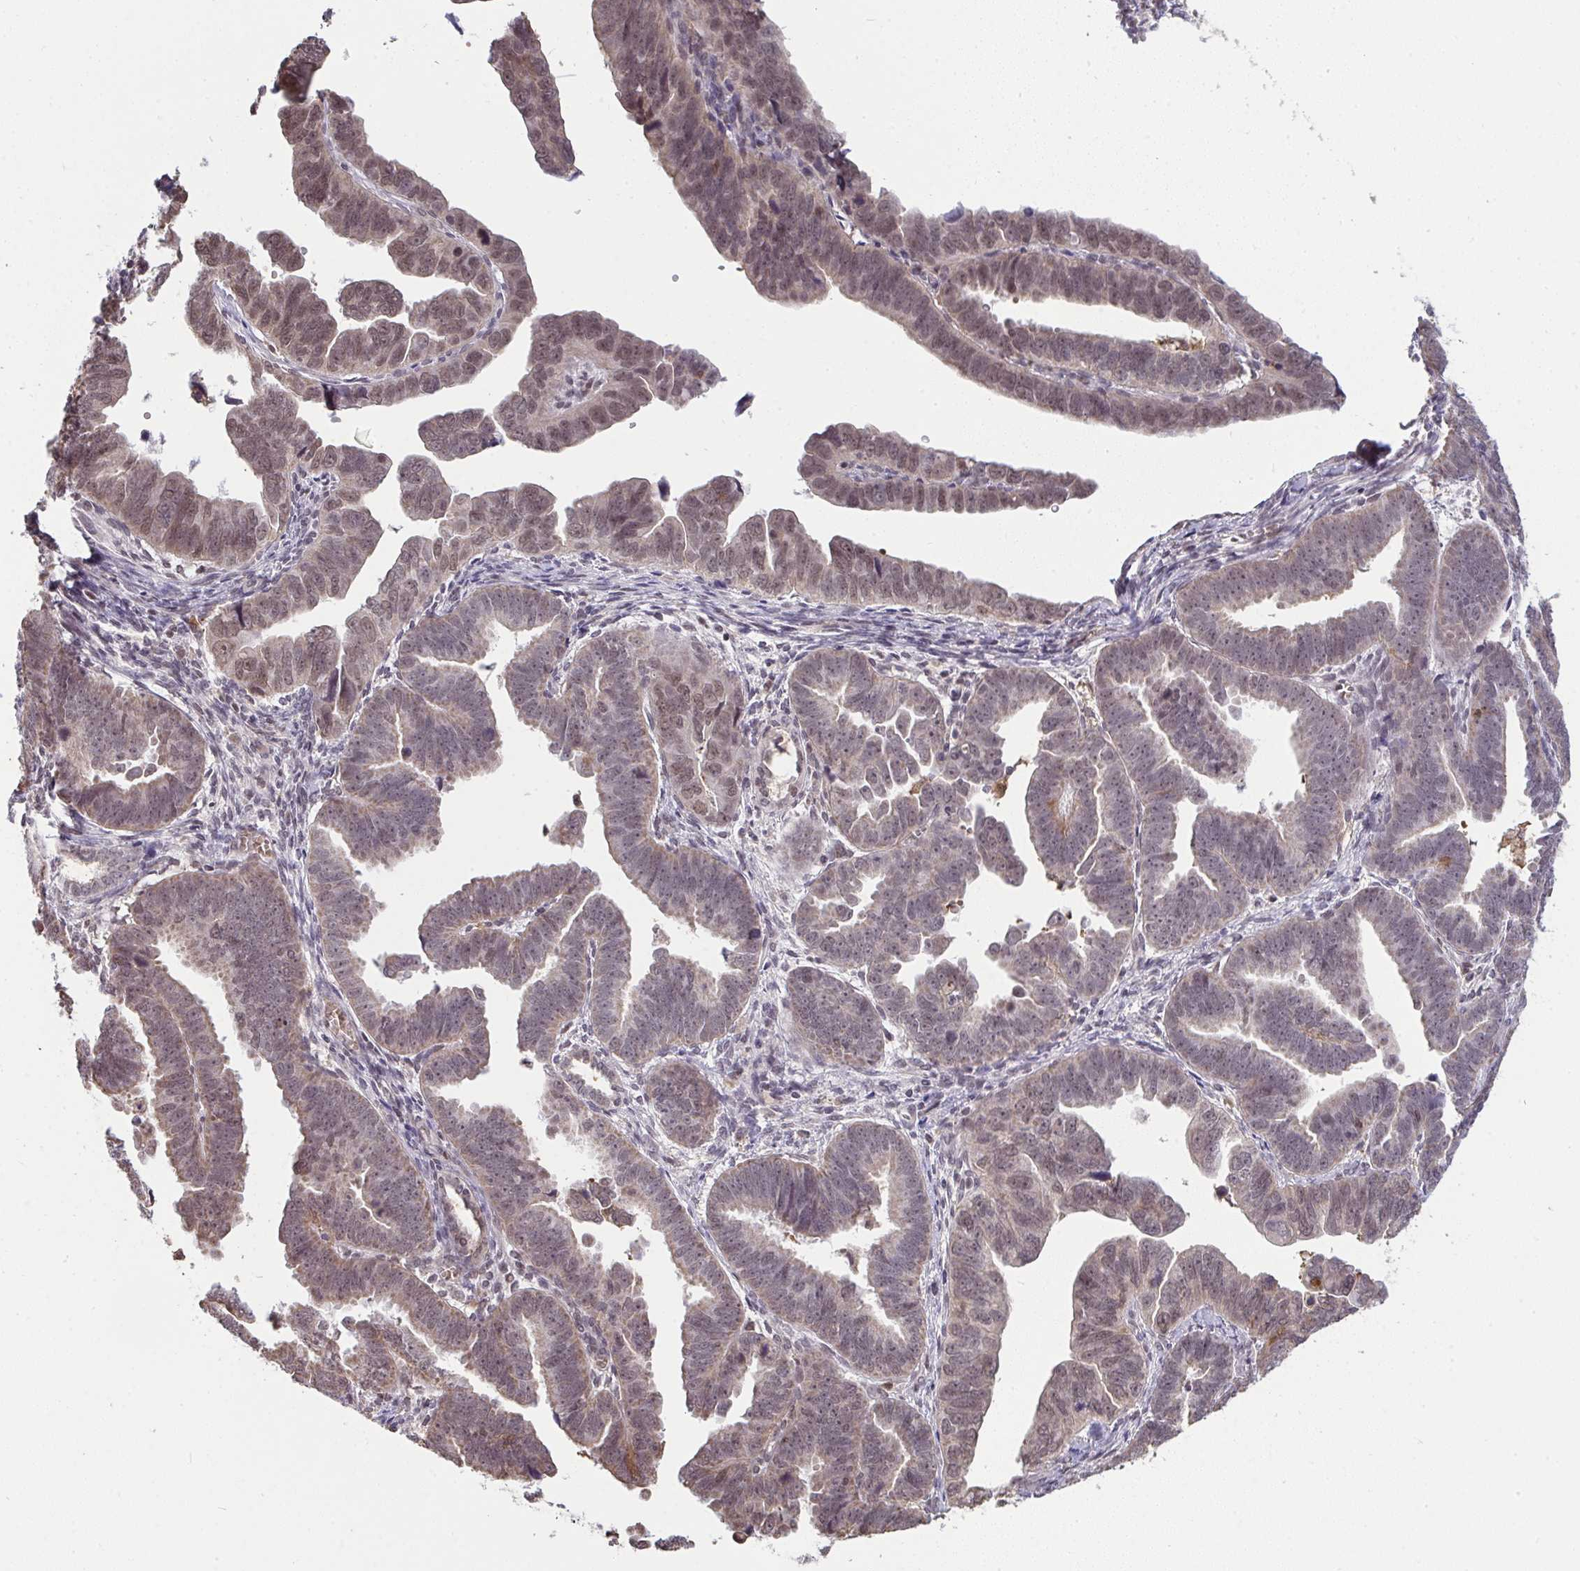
{"staining": {"intensity": "weak", "quantity": "<25%", "location": "cytoplasmic/membranous"}, "tissue": "endometrial cancer", "cell_type": "Tumor cells", "image_type": "cancer", "snomed": [{"axis": "morphology", "description": "Adenocarcinoma, NOS"}, {"axis": "topography", "description": "Endometrium"}], "caption": "An immunohistochemistry (IHC) image of adenocarcinoma (endometrial) is shown. There is no staining in tumor cells of adenocarcinoma (endometrial).", "gene": "SAP30", "patient": {"sex": "female", "age": 75}}